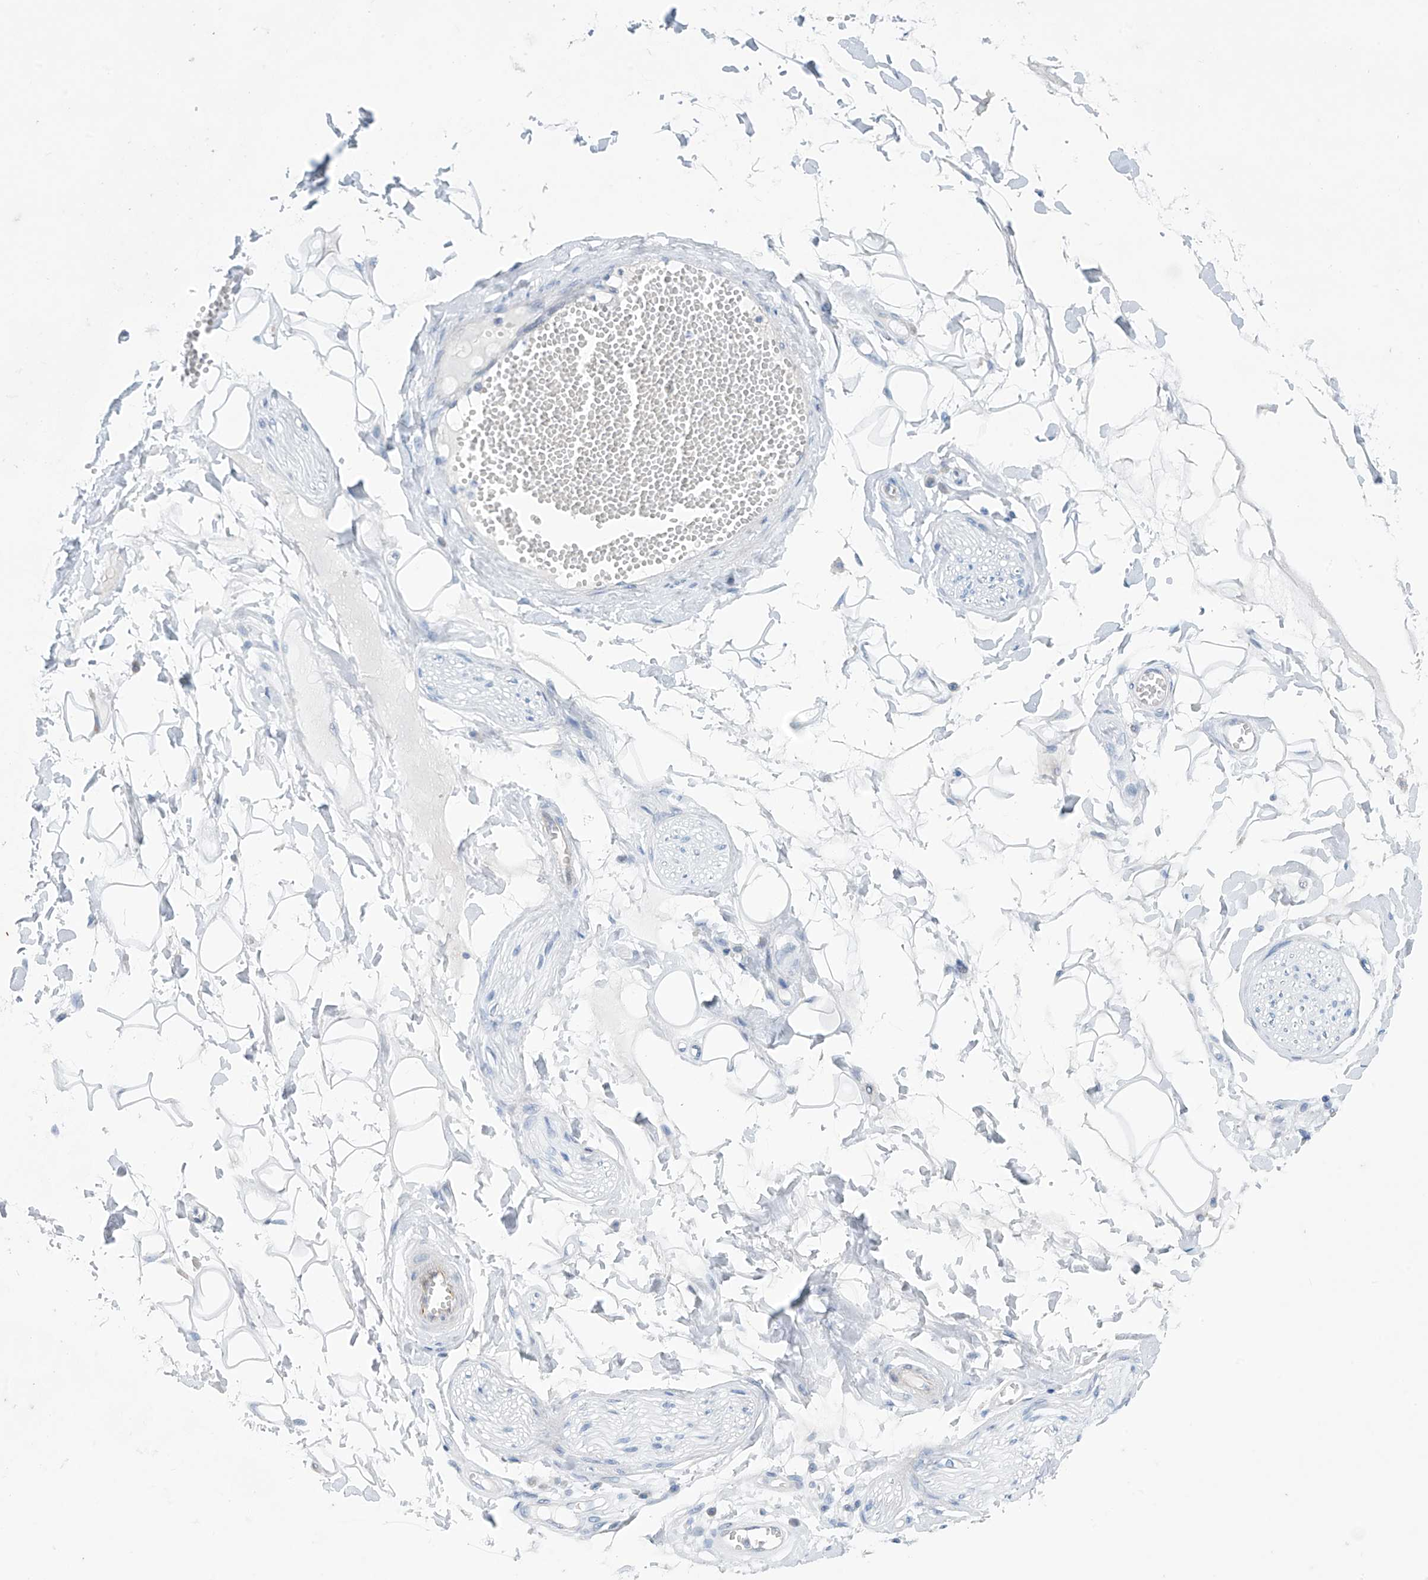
{"staining": {"intensity": "negative", "quantity": "none", "location": "none"}, "tissue": "adipose tissue", "cell_type": "Adipocytes", "image_type": "normal", "snomed": [{"axis": "morphology", "description": "Normal tissue, NOS"}, {"axis": "morphology", "description": "Inflammation, NOS"}, {"axis": "topography", "description": "Salivary gland"}, {"axis": "topography", "description": "Peripheral nerve tissue"}], "caption": "DAB immunohistochemical staining of benign human adipose tissue reveals no significant expression in adipocytes.", "gene": "SLC35A5", "patient": {"sex": "female", "age": 75}}